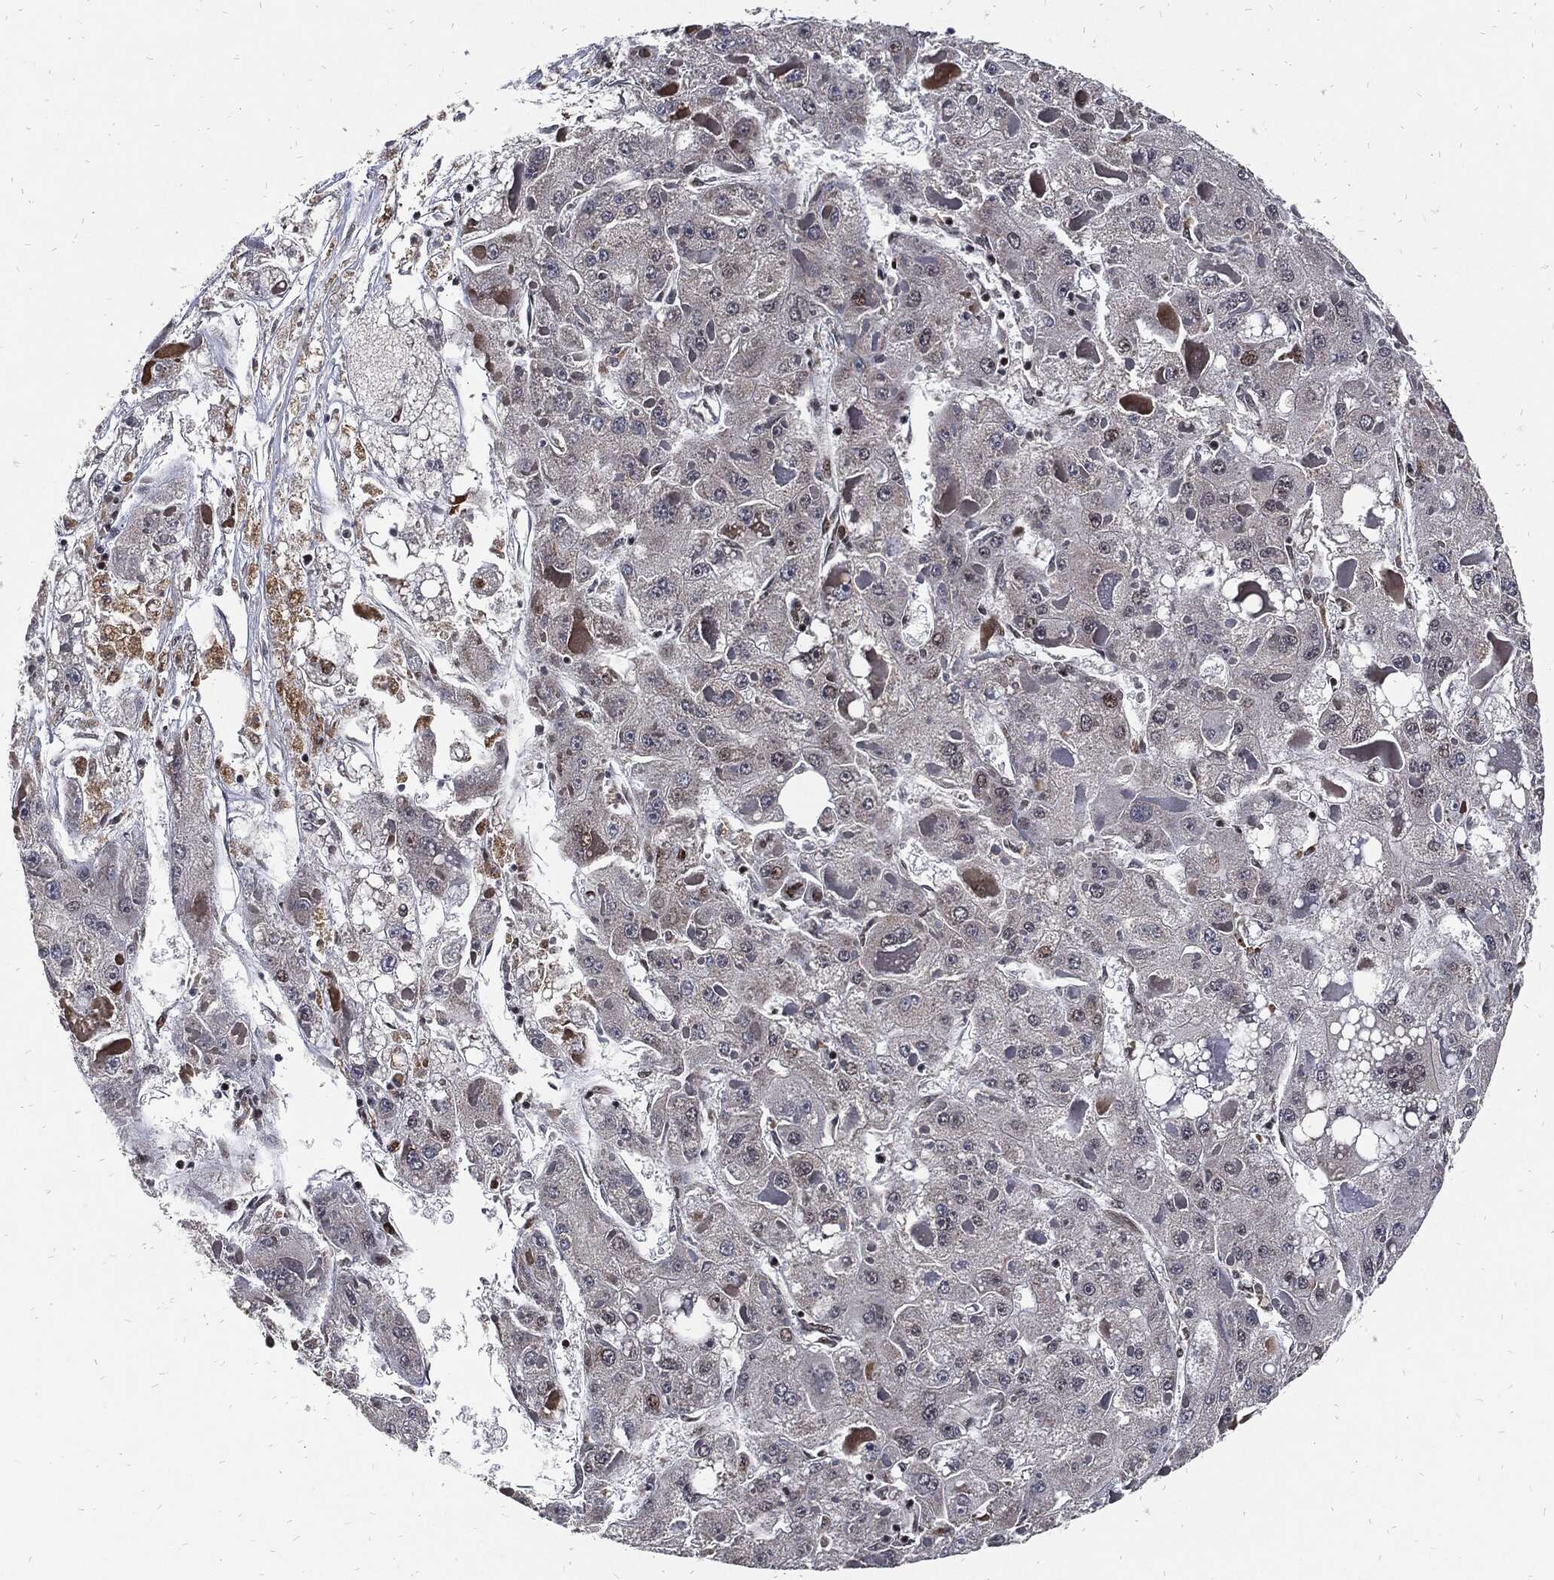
{"staining": {"intensity": "negative", "quantity": "none", "location": "none"}, "tissue": "liver cancer", "cell_type": "Tumor cells", "image_type": "cancer", "snomed": [{"axis": "morphology", "description": "Carcinoma, Hepatocellular, NOS"}, {"axis": "topography", "description": "Liver"}], "caption": "Tumor cells show no significant protein staining in hepatocellular carcinoma (liver).", "gene": "ZNF775", "patient": {"sex": "female", "age": 73}}